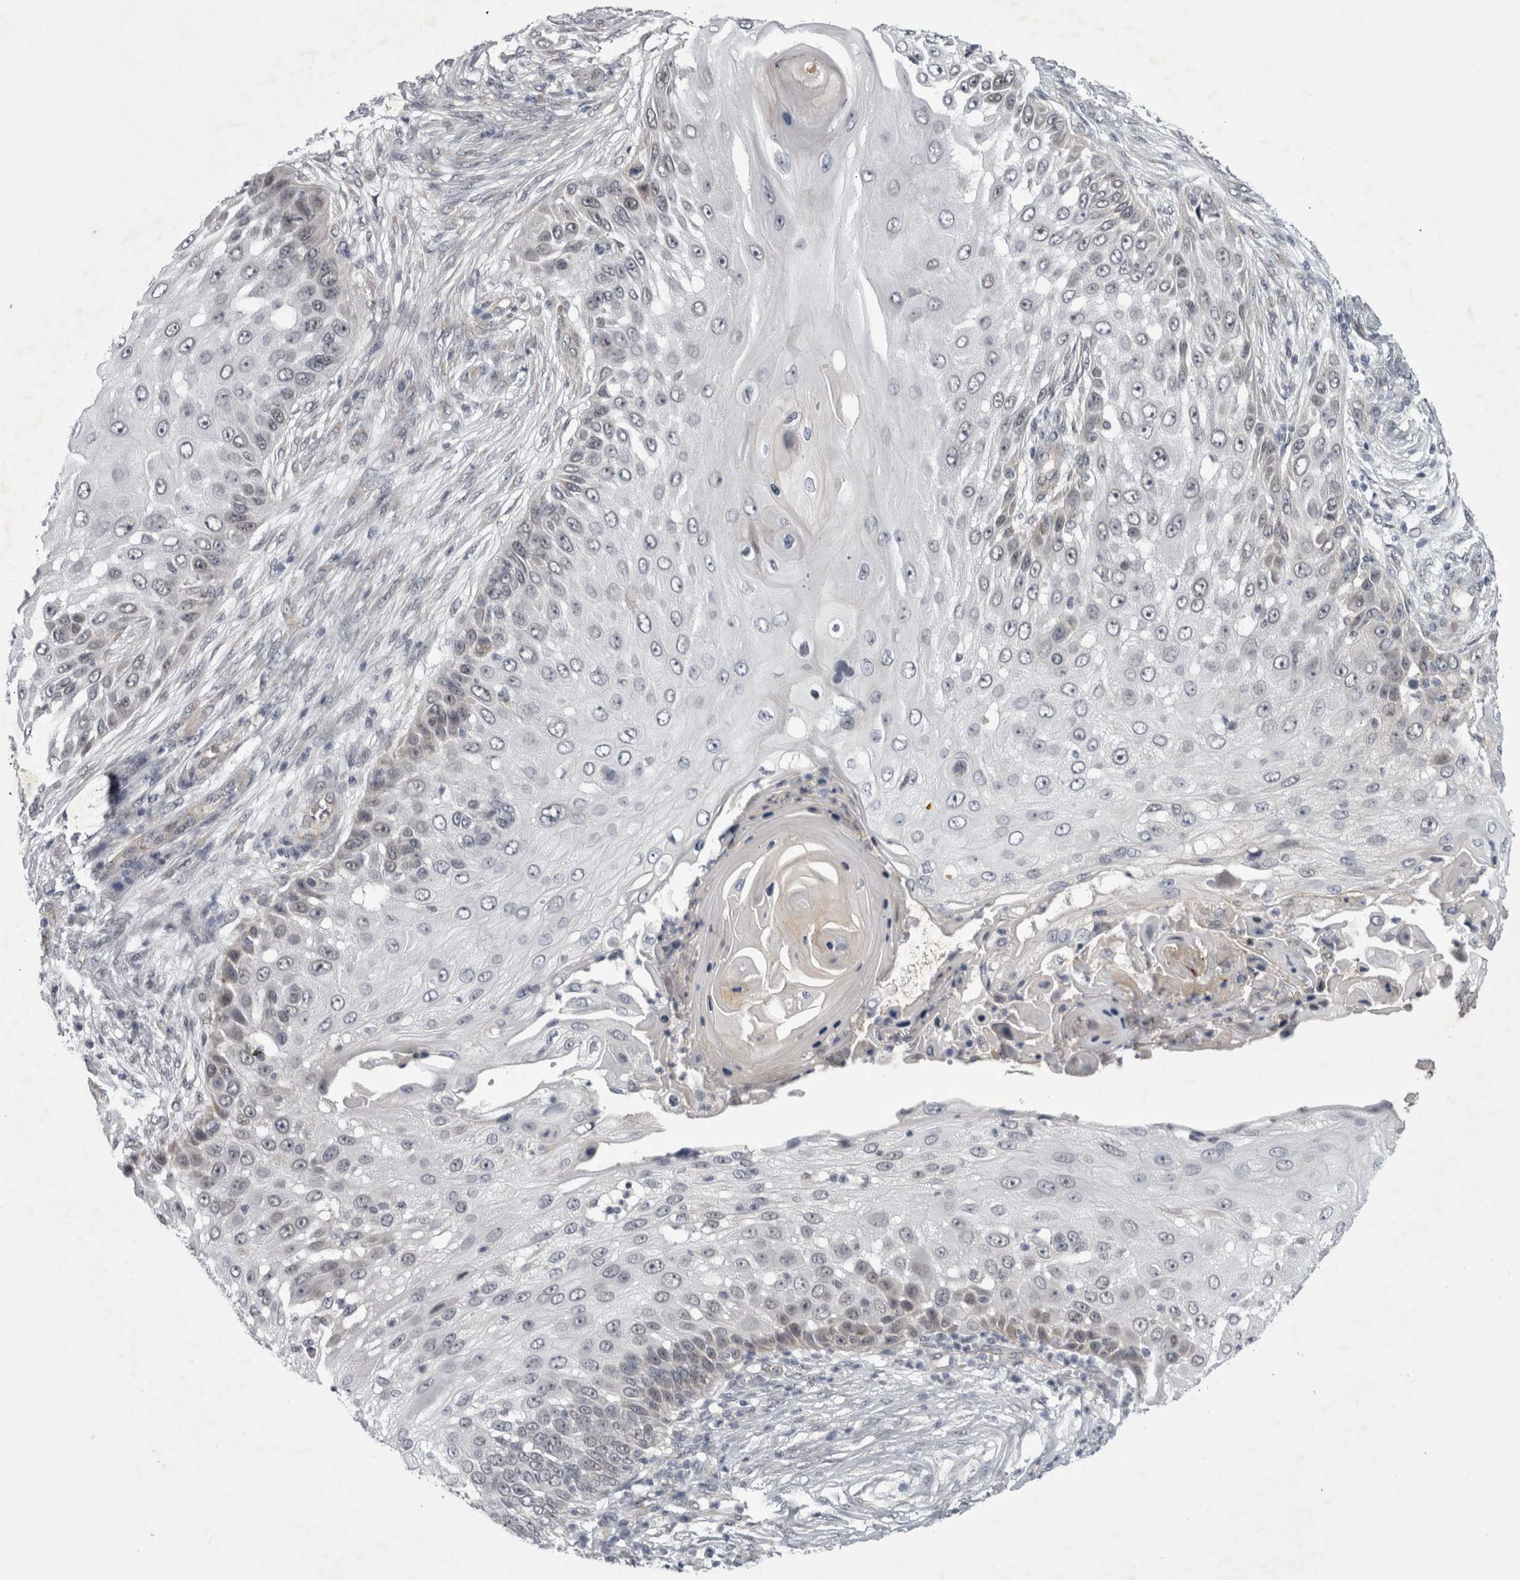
{"staining": {"intensity": "negative", "quantity": "none", "location": "none"}, "tissue": "skin cancer", "cell_type": "Tumor cells", "image_type": "cancer", "snomed": [{"axis": "morphology", "description": "Squamous cell carcinoma, NOS"}, {"axis": "topography", "description": "Skin"}], "caption": "An image of human skin cancer is negative for staining in tumor cells.", "gene": "PARP11", "patient": {"sex": "female", "age": 44}}